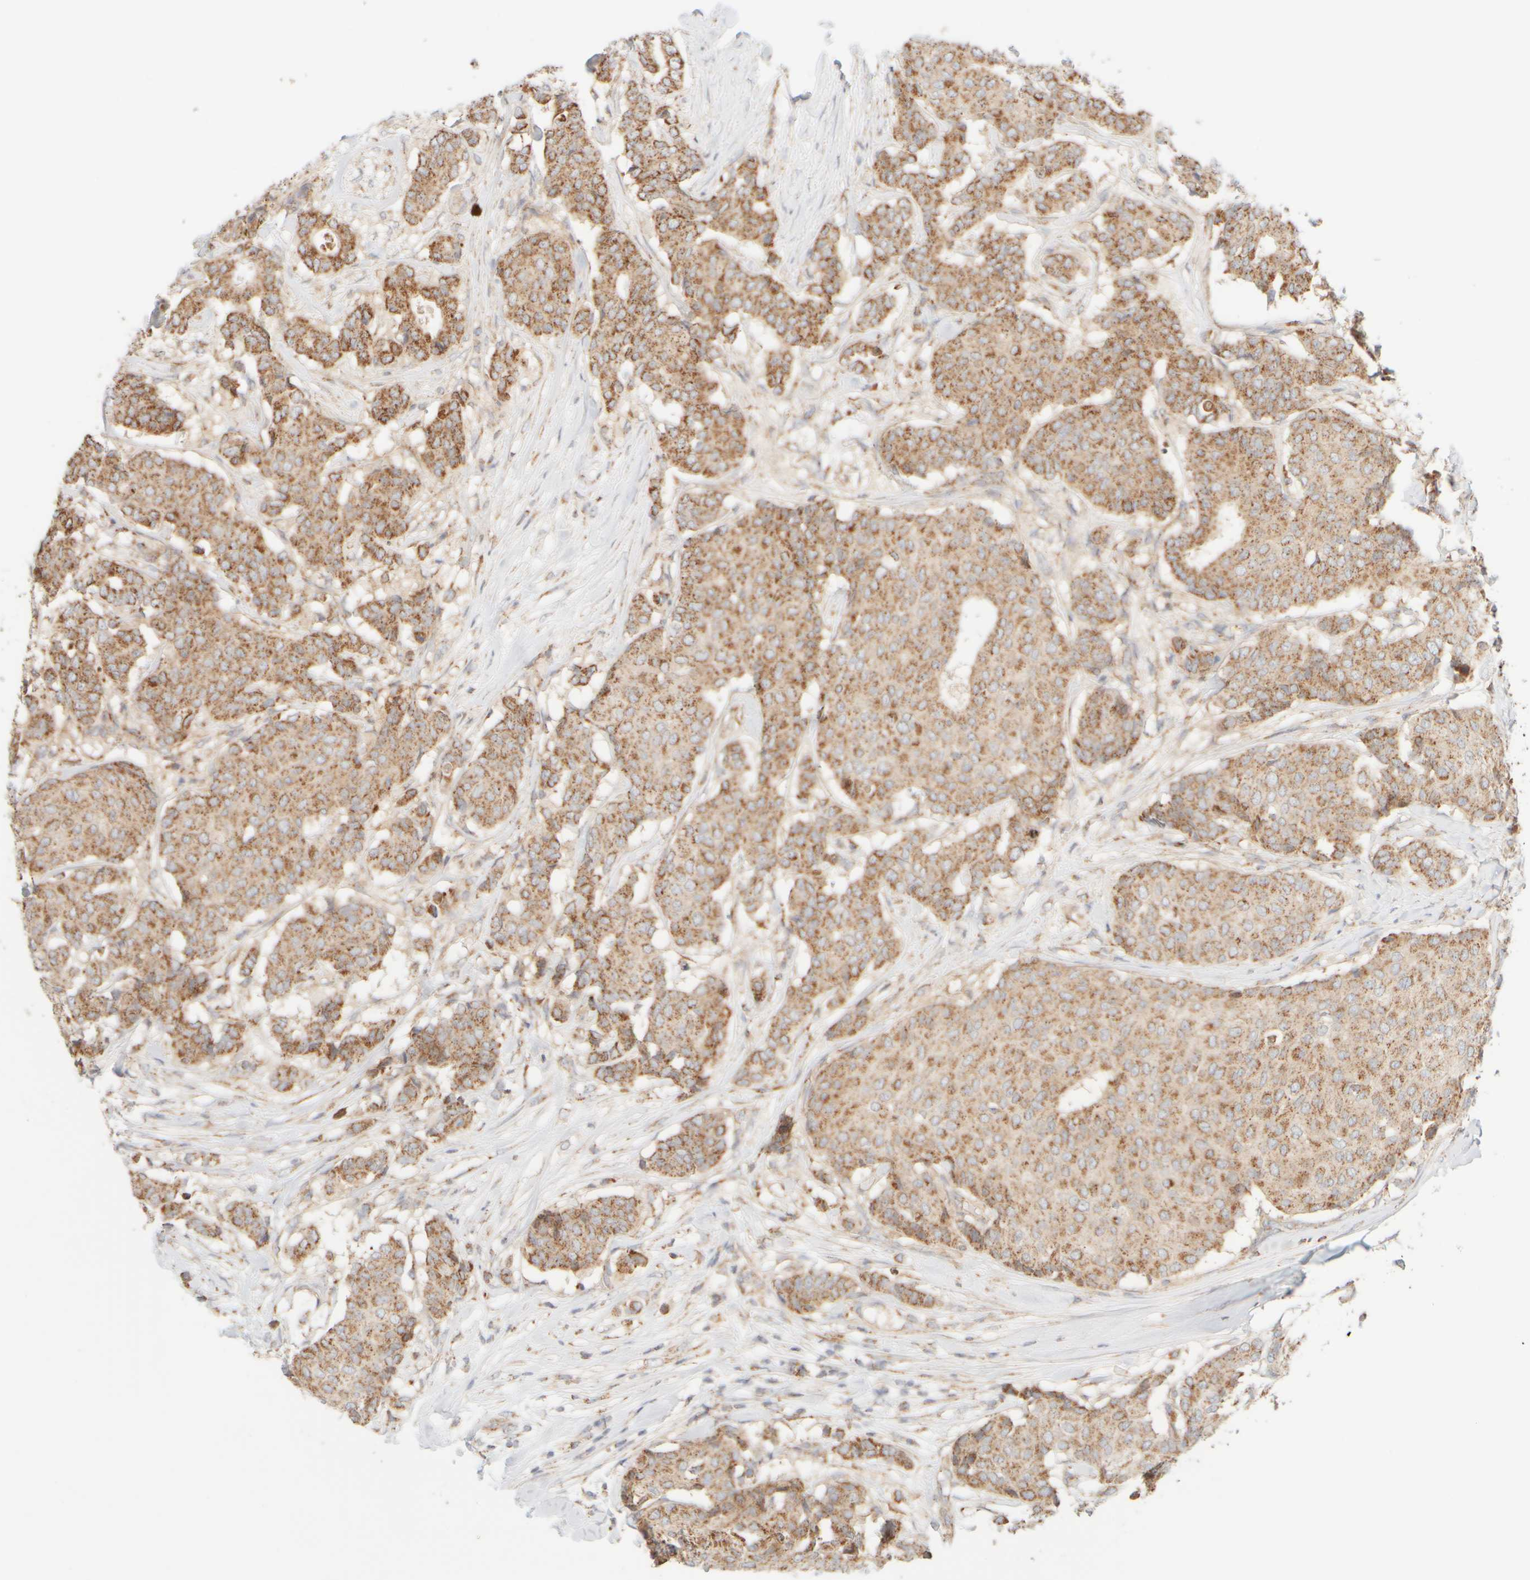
{"staining": {"intensity": "moderate", "quantity": ">75%", "location": "cytoplasmic/membranous"}, "tissue": "breast cancer", "cell_type": "Tumor cells", "image_type": "cancer", "snomed": [{"axis": "morphology", "description": "Duct carcinoma"}, {"axis": "topography", "description": "Breast"}], "caption": "Immunohistochemical staining of human breast cancer (invasive ductal carcinoma) demonstrates medium levels of moderate cytoplasmic/membranous staining in about >75% of tumor cells.", "gene": "APBB2", "patient": {"sex": "female", "age": 75}}